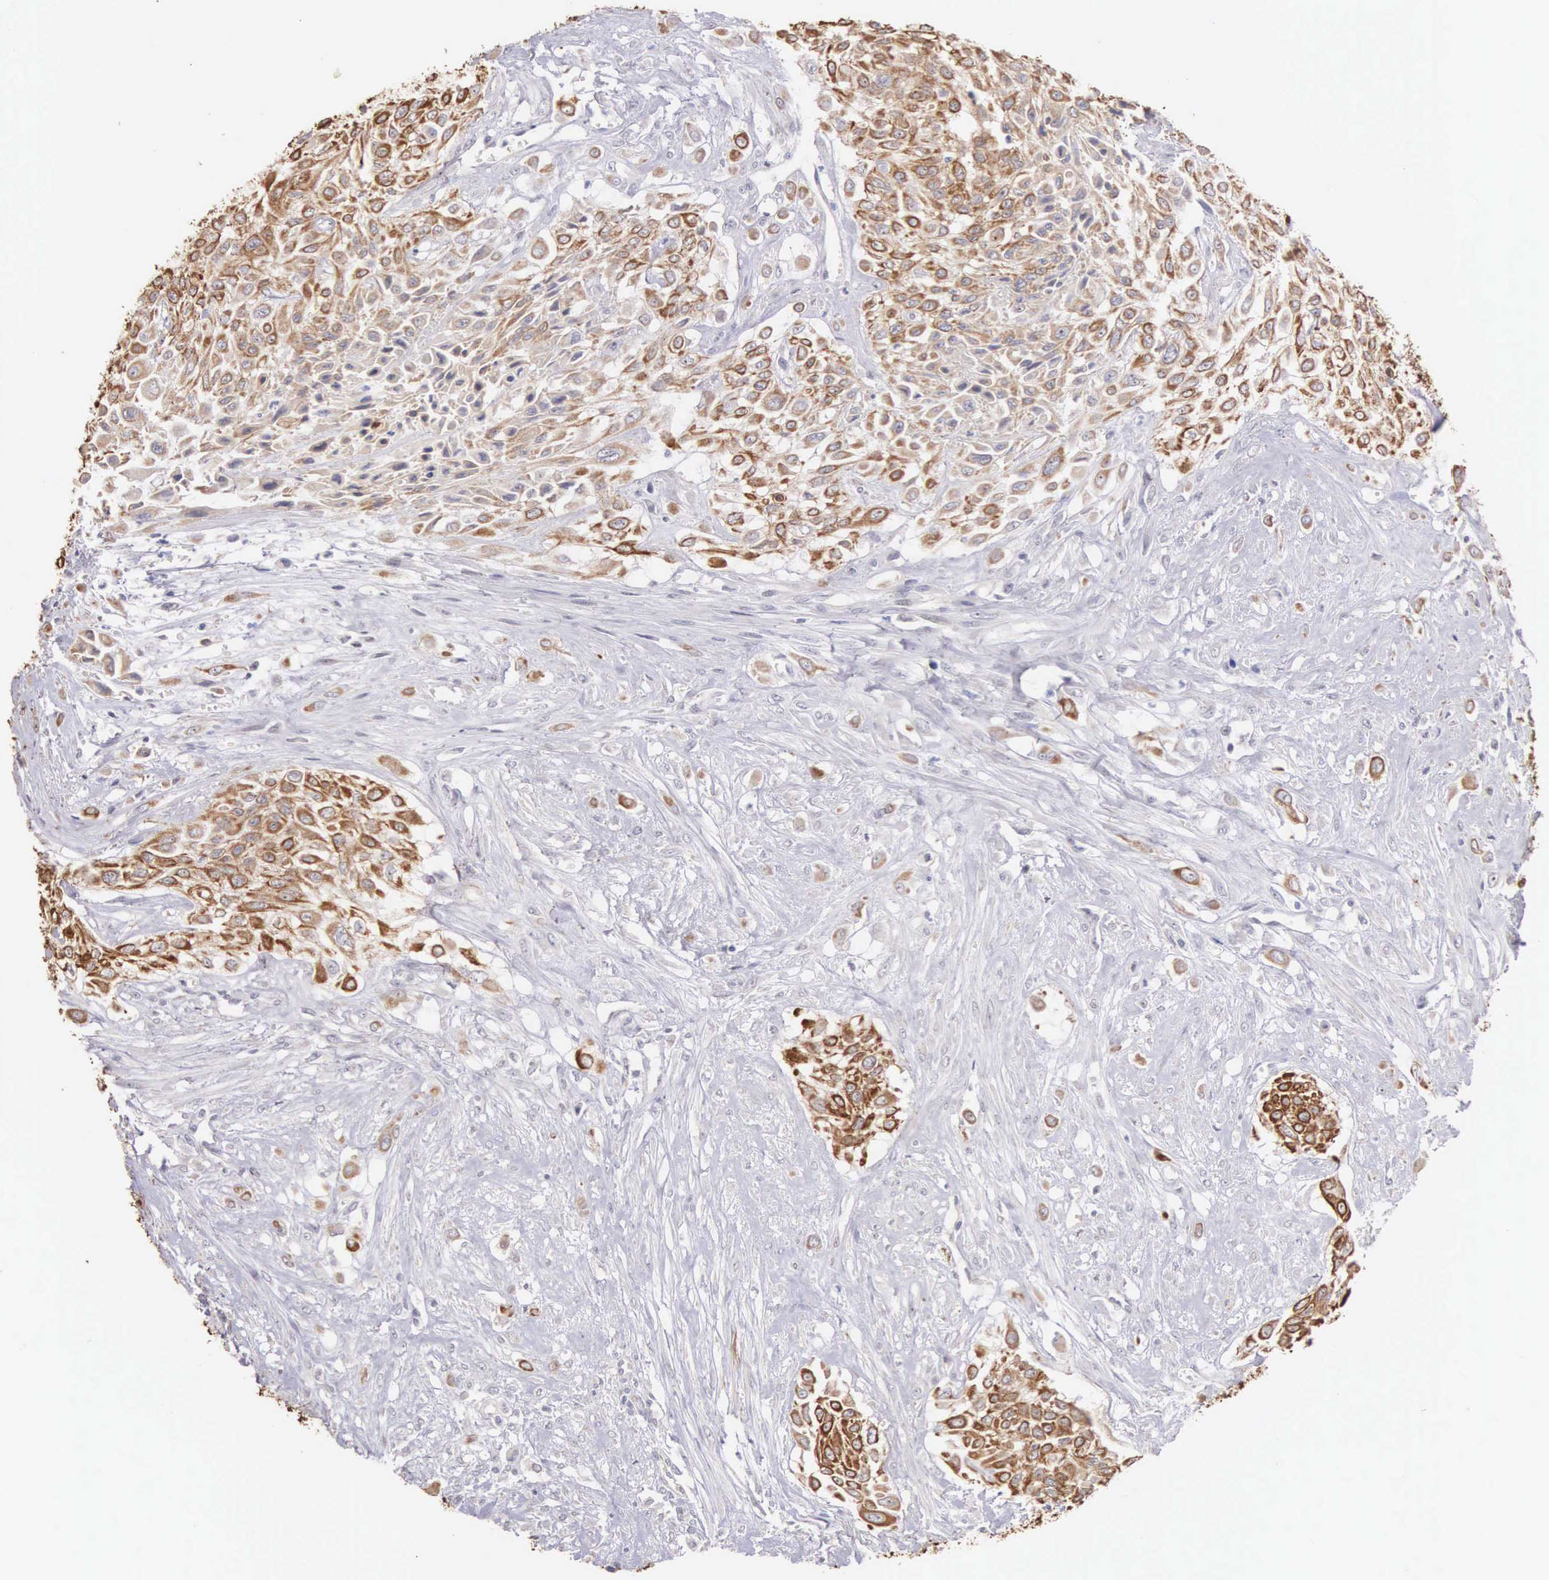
{"staining": {"intensity": "moderate", "quantity": ">75%", "location": "cytoplasmic/membranous"}, "tissue": "urothelial cancer", "cell_type": "Tumor cells", "image_type": "cancer", "snomed": [{"axis": "morphology", "description": "Urothelial carcinoma, High grade"}, {"axis": "topography", "description": "Urinary bladder"}], "caption": "Brown immunohistochemical staining in human urothelial carcinoma (high-grade) displays moderate cytoplasmic/membranous positivity in approximately >75% of tumor cells.", "gene": "PIR", "patient": {"sex": "male", "age": 57}}